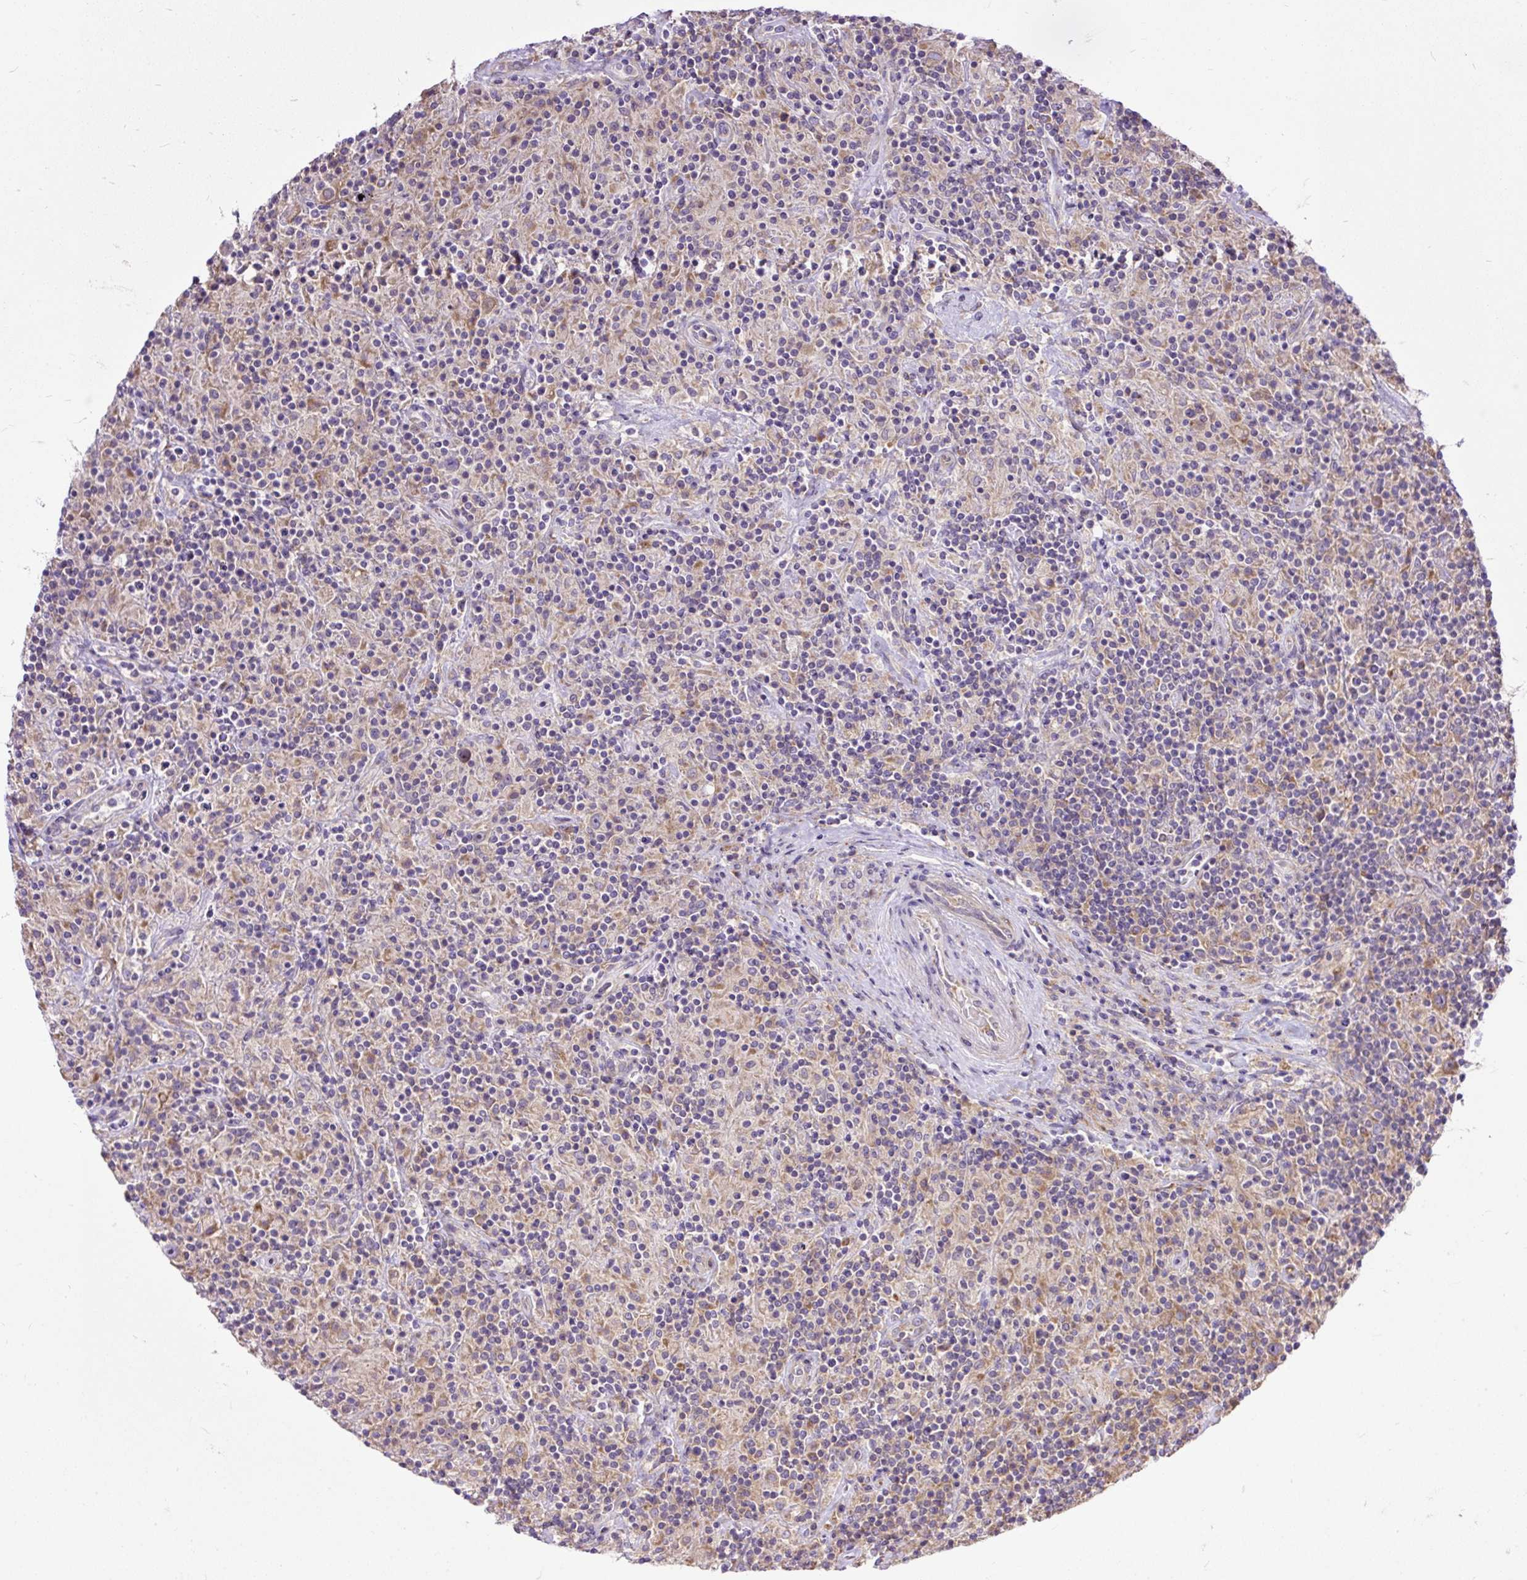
{"staining": {"intensity": "weak", "quantity": ">75%", "location": "cytoplasmic/membranous"}, "tissue": "lymphoma", "cell_type": "Tumor cells", "image_type": "cancer", "snomed": [{"axis": "morphology", "description": "Hodgkin's disease, NOS"}, {"axis": "topography", "description": "Lymph node"}], "caption": "Weak cytoplasmic/membranous protein positivity is identified in about >75% of tumor cells in lymphoma.", "gene": "RPS5", "patient": {"sex": "male", "age": 70}}